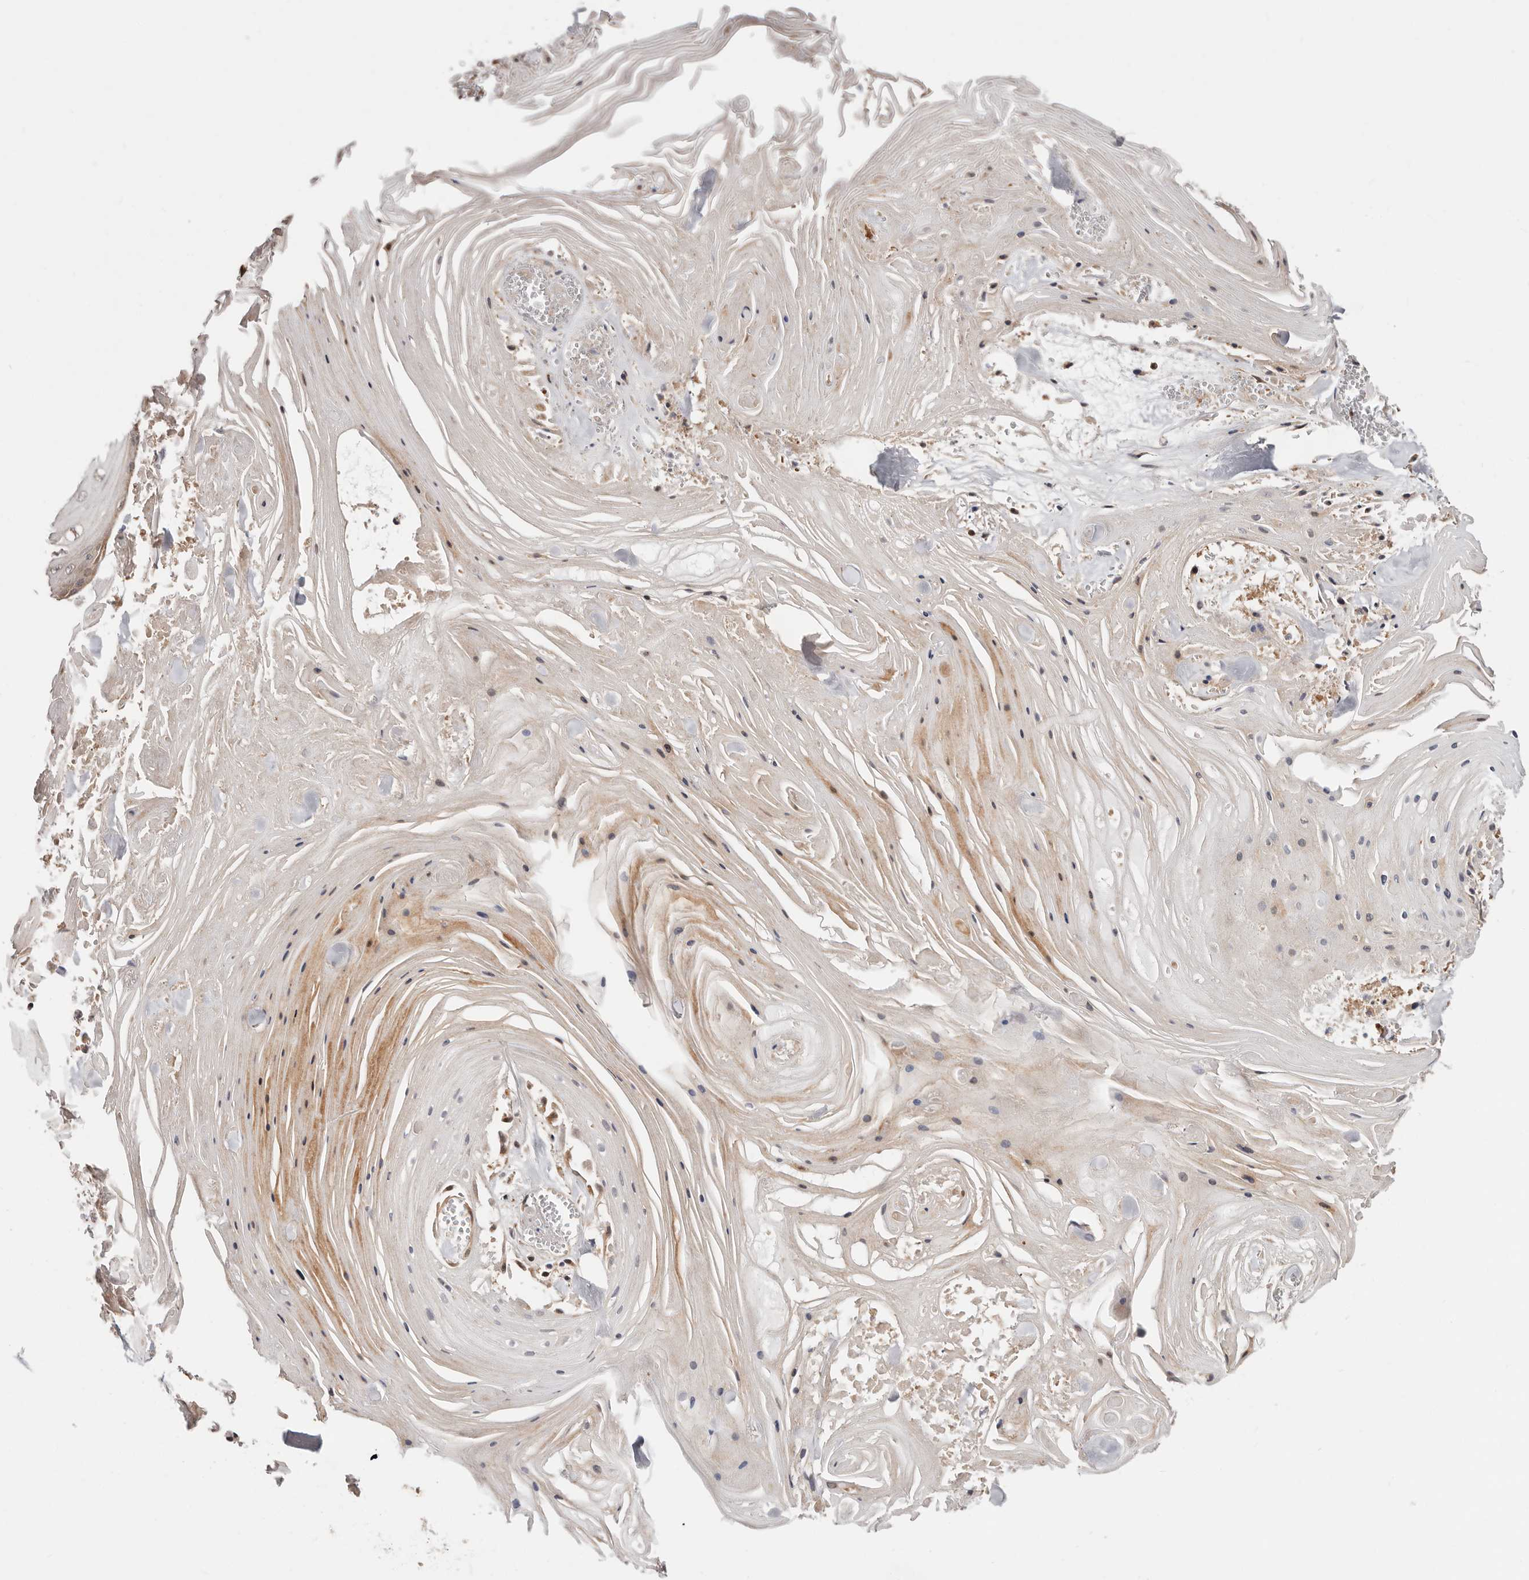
{"staining": {"intensity": "weak", "quantity": "25%-75%", "location": "cytoplasmic/membranous"}, "tissue": "skin cancer", "cell_type": "Tumor cells", "image_type": "cancer", "snomed": [{"axis": "morphology", "description": "Squamous cell carcinoma, NOS"}, {"axis": "topography", "description": "Skin"}], "caption": "A low amount of weak cytoplasmic/membranous expression is seen in approximately 25%-75% of tumor cells in skin cancer (squamous cell carcinoma) tissue.", "gene": "USP33", "patient": {"sex": "male", "age": 74}}